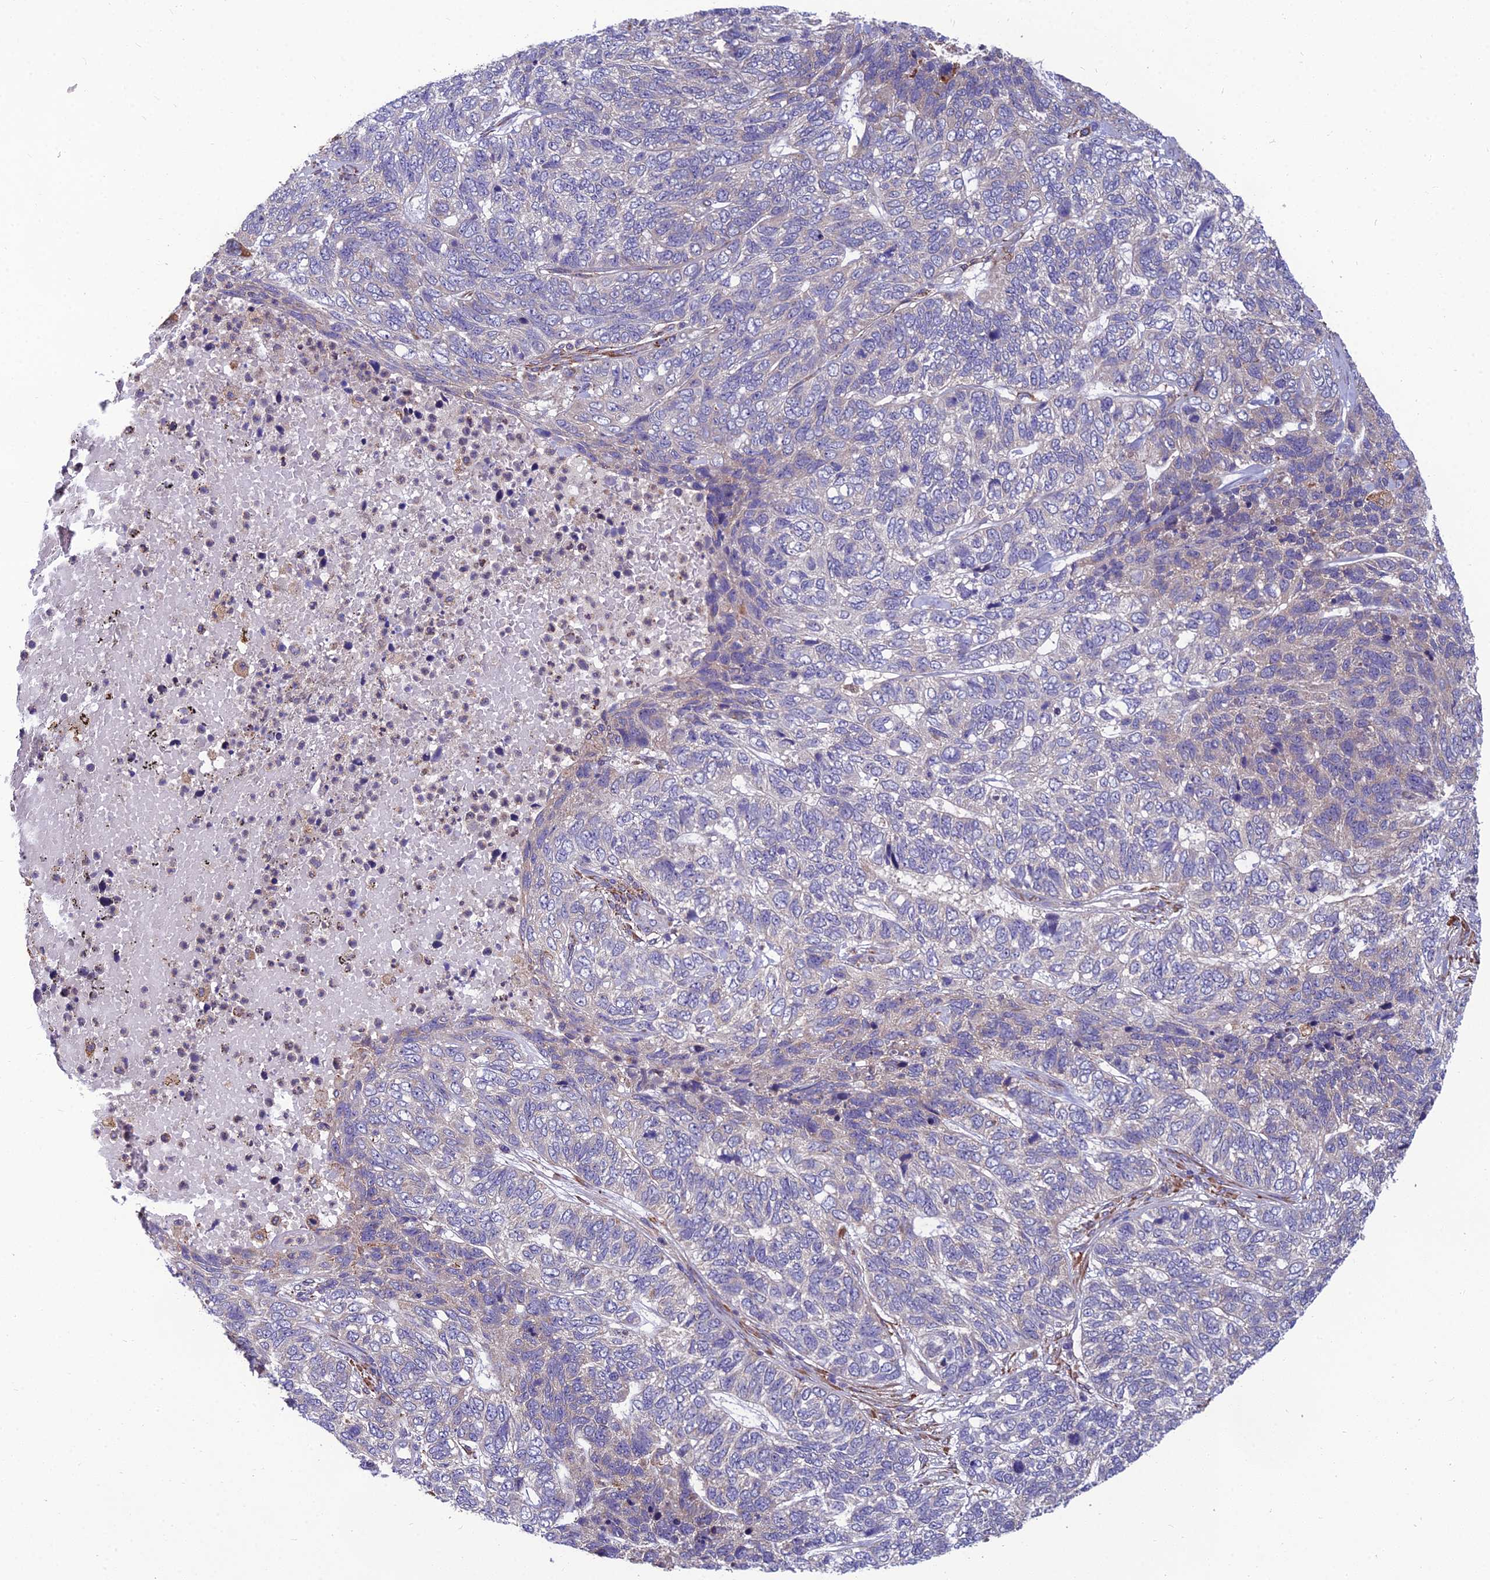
{"staining": {"intensity": "negative", "quantity": "none", "location": "none"}, "tissue": "skin cancer", "cell_type": "Tumor cells", "image_type": "cancer", "snomed": [{"axis": "morphology", "description": "Basal cell carcinoma"}, {"axis": "topography", "description": "Skin"}], "caption": "Immunohistochemical staining of human skin cancer (basal cell carcinoma) demonstrates no significant staining in tumor cells. (Brightfield microscopy of DAB immunohistochemistry at high magnification).", "gene": "UMAD1", "patient": {"sex": "female", "age": 65}}